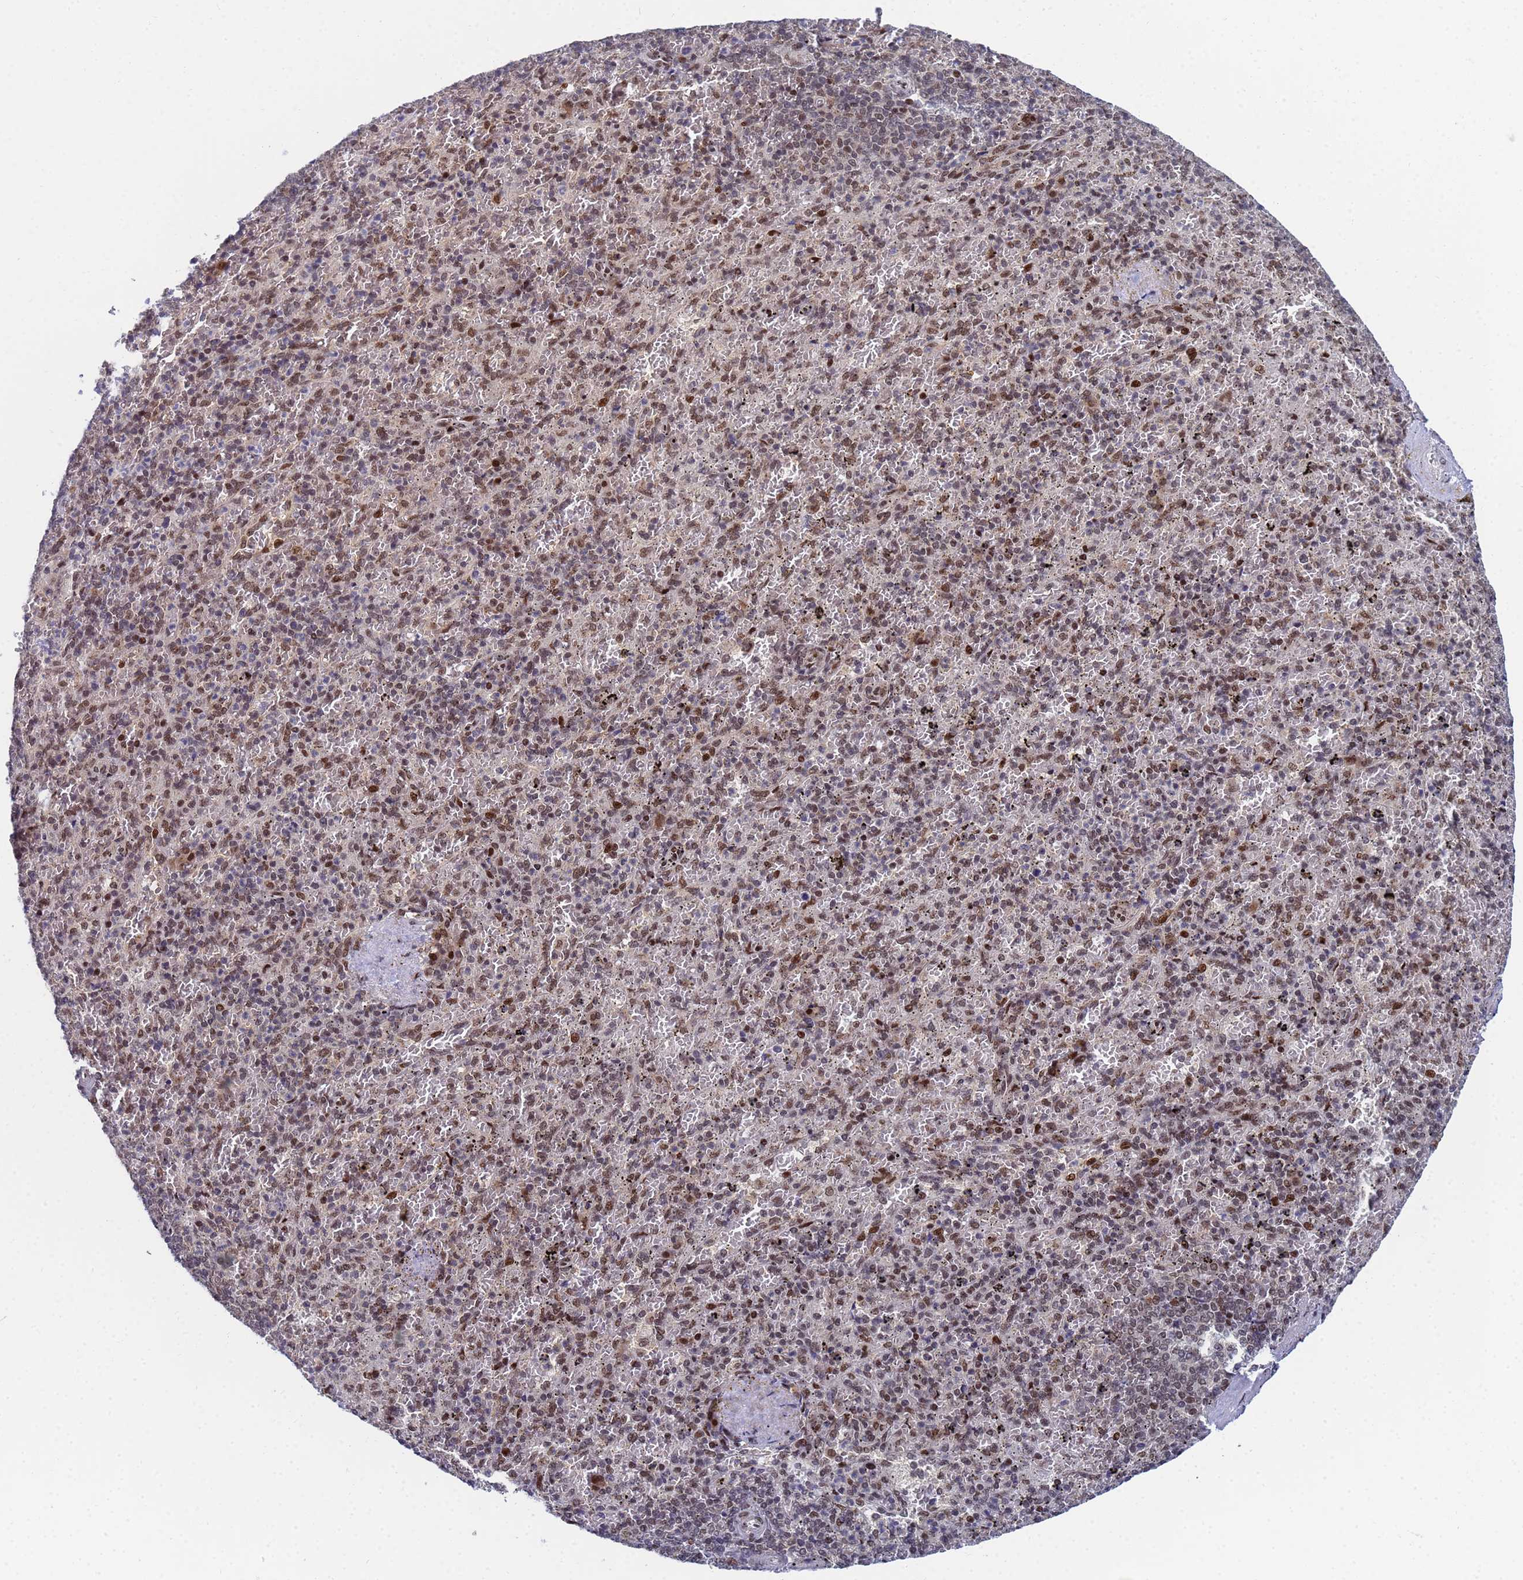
{"staining": {"intensity": "moderate", "quantity": "25%-75%", "location": "nuclear"}, "tissue": "spleen", "cell_type": "Cells in red pulp", "image_type": "normal", "snomed": [{"axis": "morphology", "description": "Normal tissue, NOS"}, {"axis": "topography", "description": "Spleen"}], "caption": "Protein expression analysis of normal spleen reveals moderate nuclear positivity in about 25%-75% of cells in red pulp.", "gene": "AP5Z1", "patient": {"sex": "male", "age": 82}}